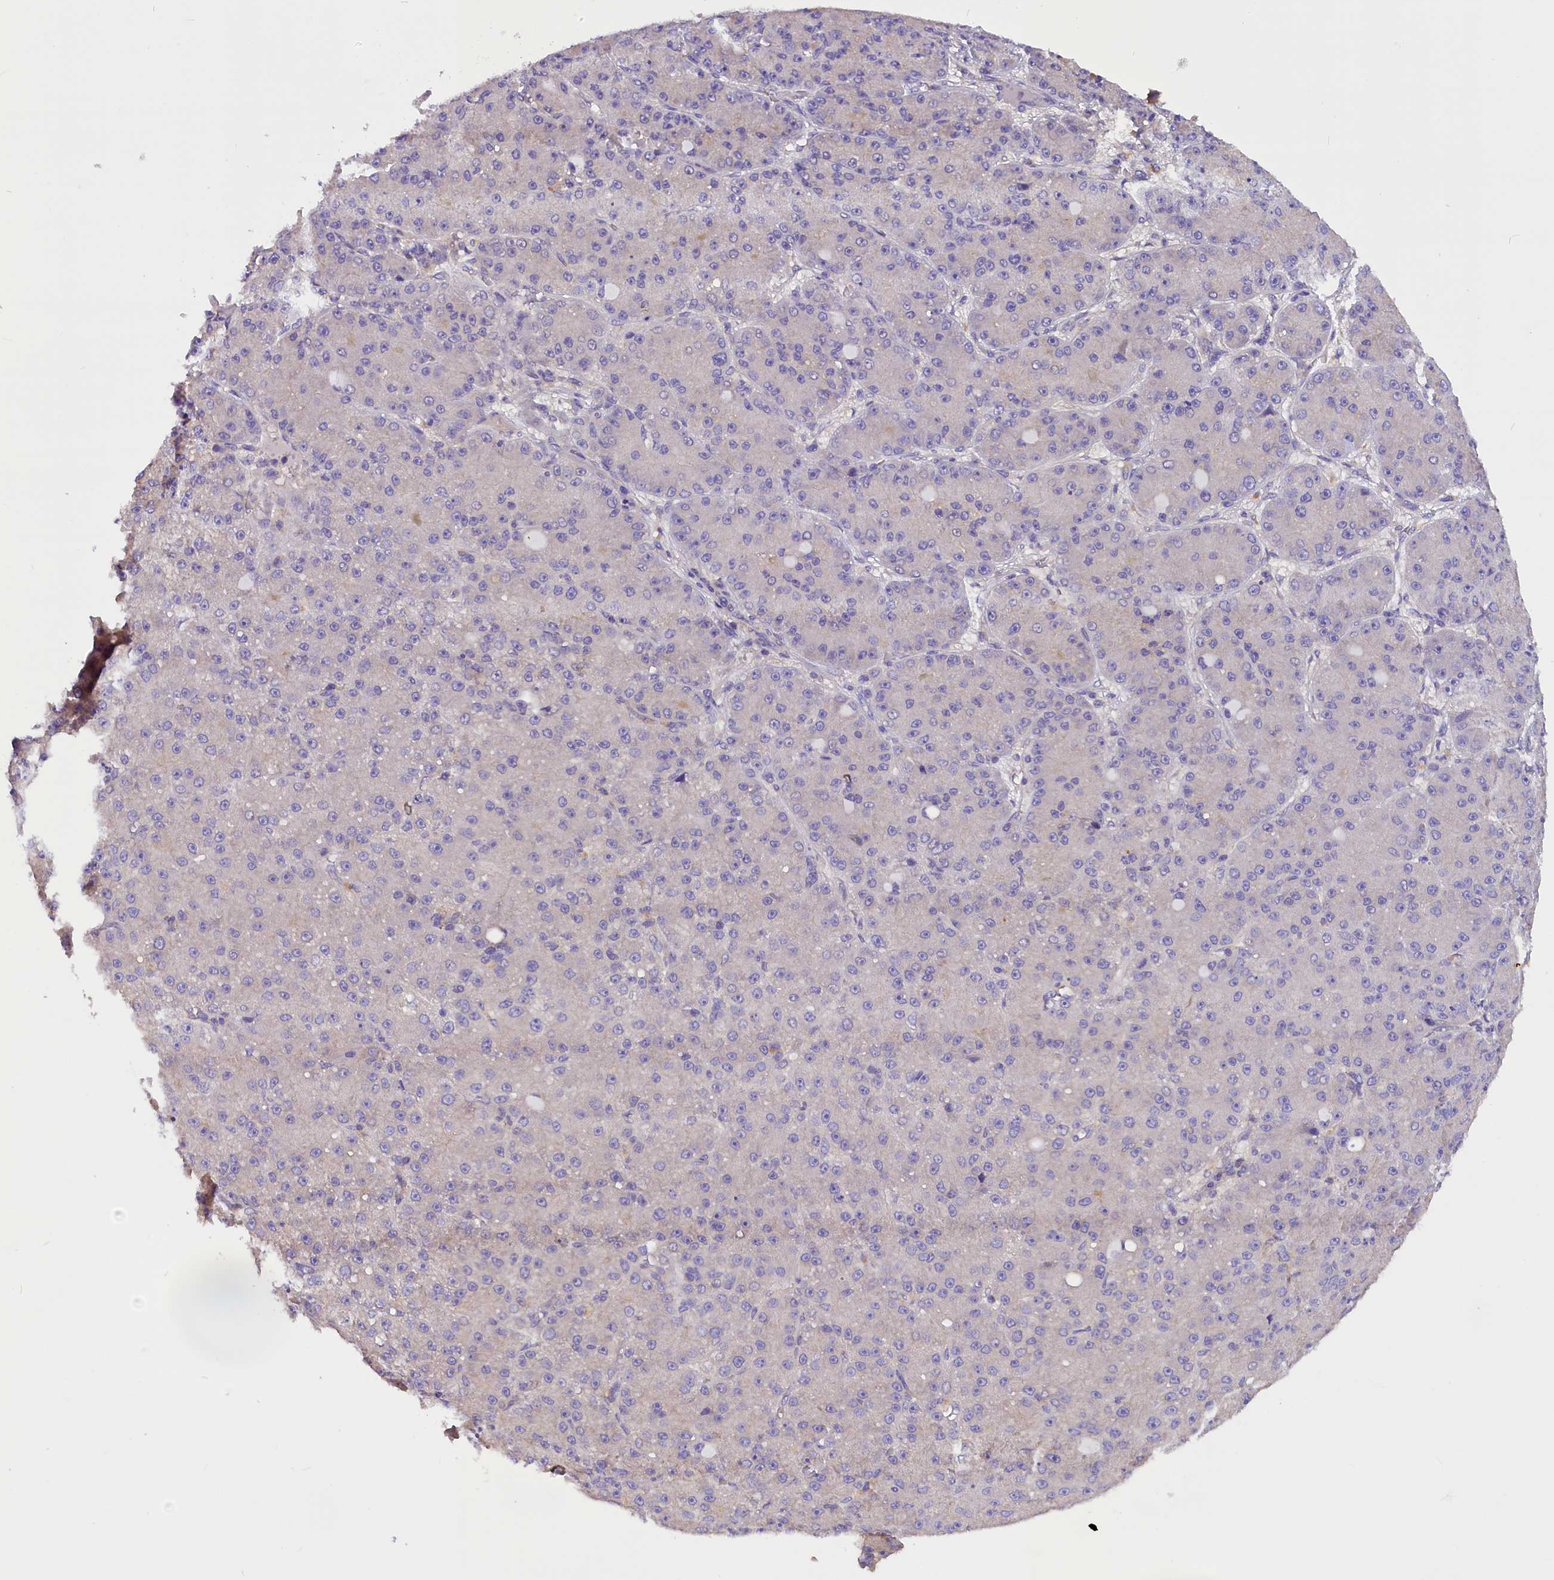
{"staining": {"intensity": "negative", "quantity": "none", "location": "none"}, "tissue": "liver cancer", "cell_type": "Tumor cells", "image_type": "cancer", "snomed": [{"axis": "morphology", "description": "Carcinoma, Hepatocellular, NOS"}, {"axis": "topography", "description": "Liver"}], "caption": "This image is of hepatocellular carcinoma (liver) stained with immunohistochemistry to label a protein in brown with the nuclei are counter-stained blue. There is no staining in tumor cells.", "gene": "AP3B2", "patient": {"sex": "male", "age": 67}}